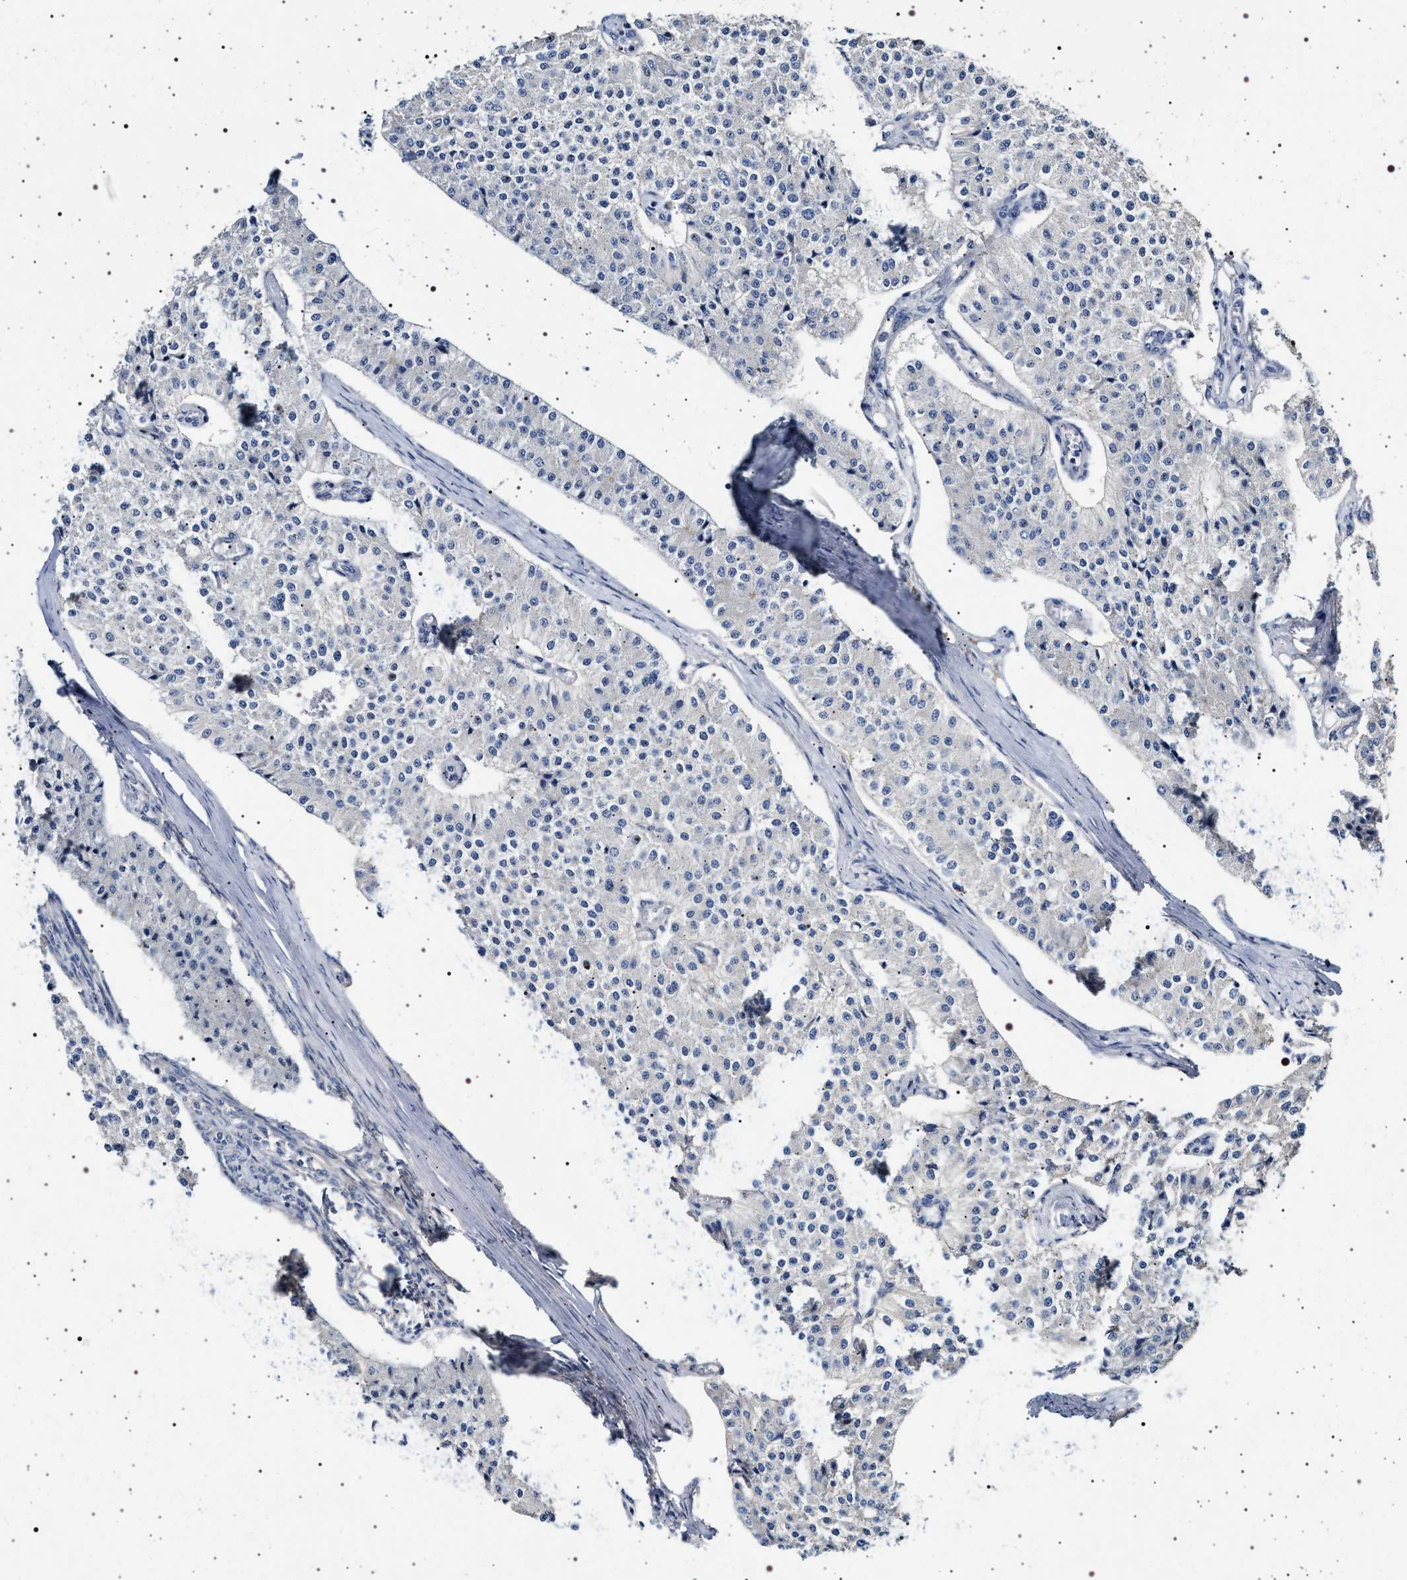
{"staining": {"intensity": "negative", "quantity": "none", "location": "none"}, "tissue": "carcinoid", "cell_type": "Tumor cells", "image_type": "cancer", "snomed": [{"axis": "morphology", "description": "Carcinoid, malignant, NOS"}, {"axis": "topography", "description": "Colon"}], "caption": "This is a photomicrograph of IHC staining of carcinoid, which shows no expression in tumor cells.", "gene": "NAALADL2", "patient": {"sex": "female", "age": 52}}